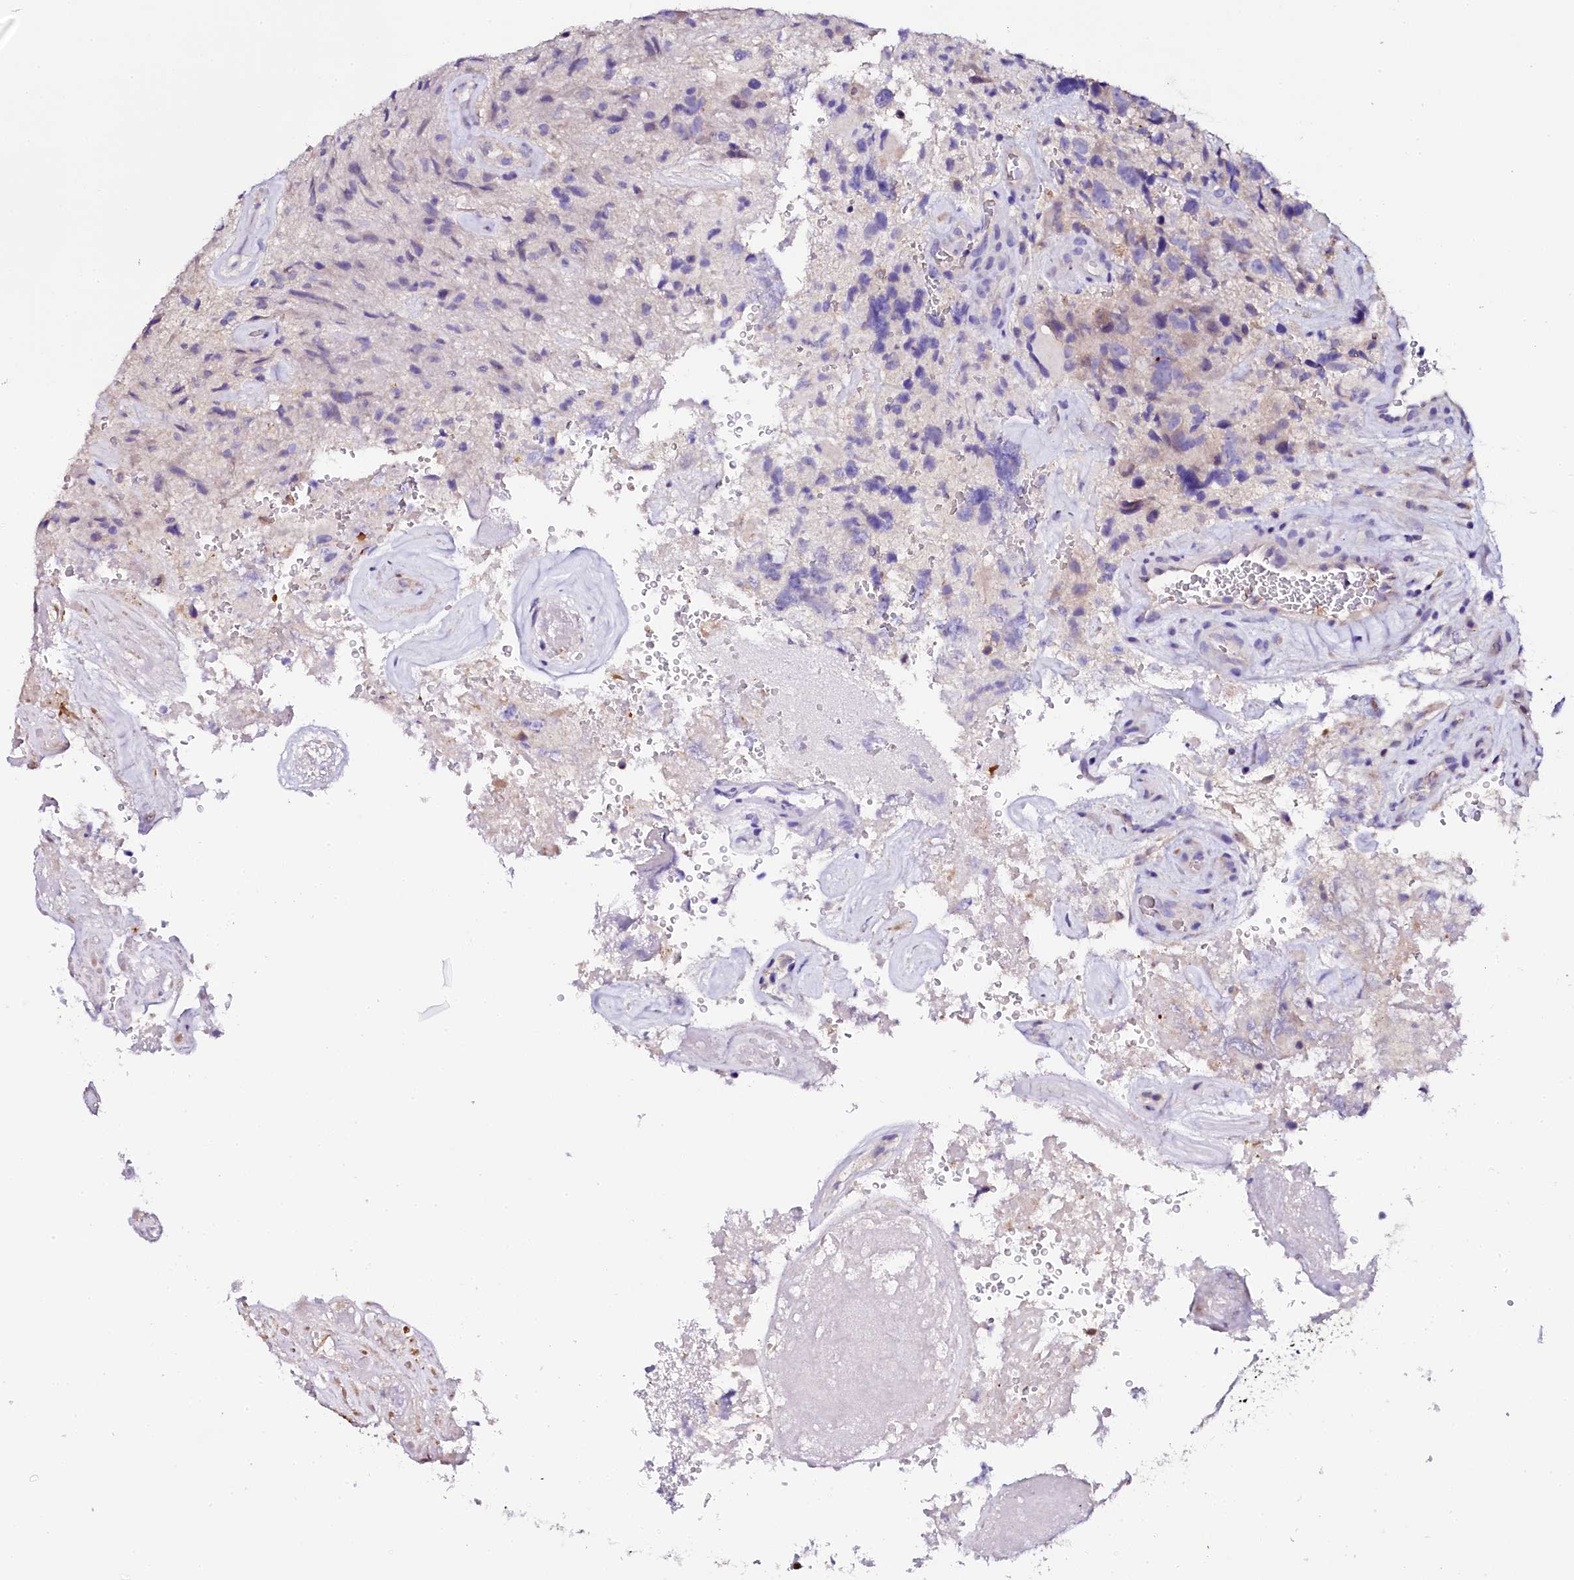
{"staining": {"intensity": "negative", "quantity": "none", "location": "none"}, "tissue": "glioma", "cell_type": "Tumor cells", "image_type": "cancer", "snomed": [{"axis": "morphology", "description": "Glioma, malignant, High grade"}, {"axis": "topography", "description": "Brain"}], "caption": "DAB (3,3'-diaminobenzidine) immunohistochemical staining of glioma demonstrates no significant staining in tumor cells. (Immunohistochemistry, brightfield microscopy, high magnification).", "gene": "NAA16", "patient": {"sex": "male", "age": 69}}